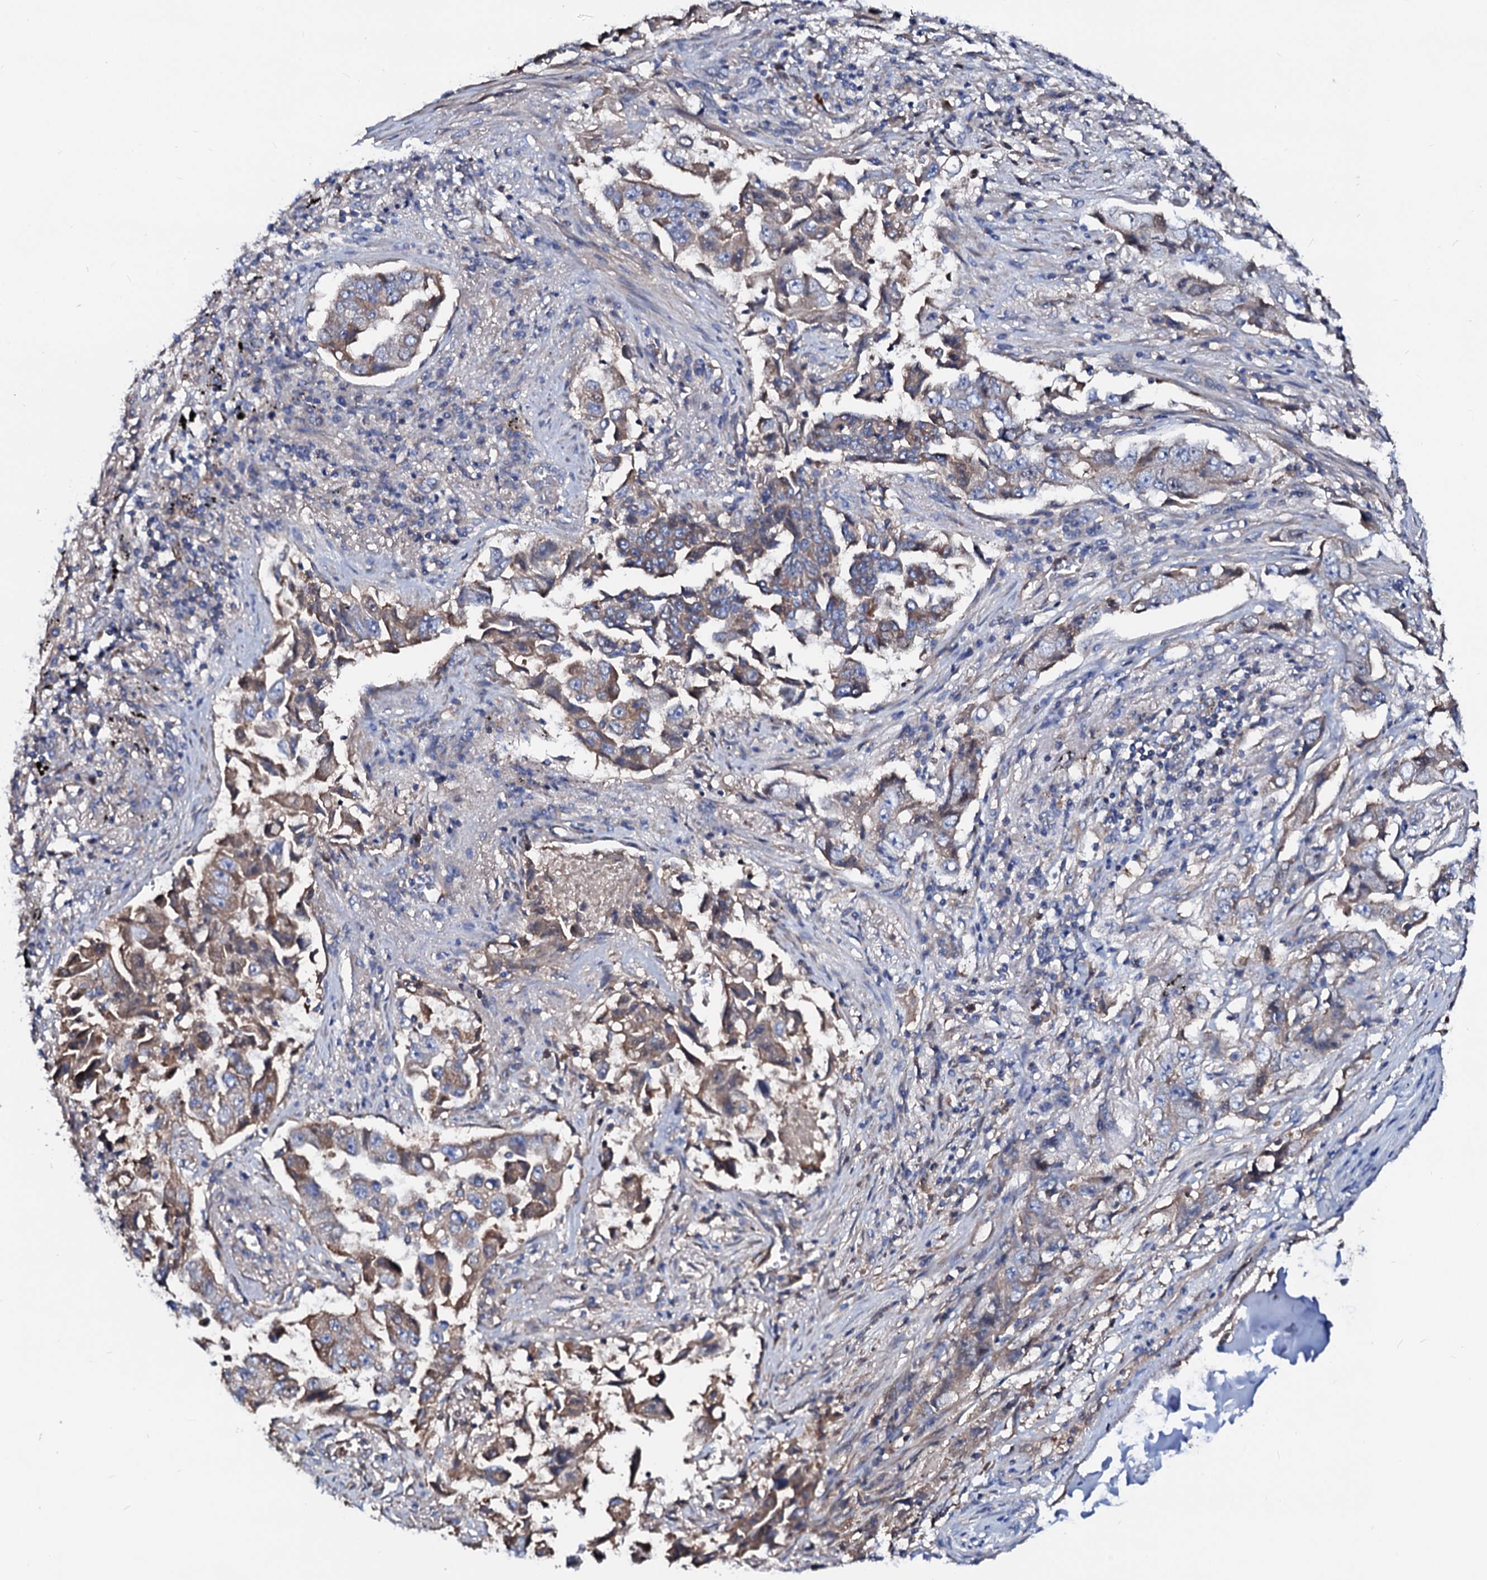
{"staining": {"intensity": "weak", "quantity": ">75%", "location": "cytoplasmic/membranous,nuclear"}, "tissue": "lung cancer", "cell_type": "Tumor cells", "image_type": "cancer", "snomed": [{"axis": "morphology", "description": "Adenocarcinoma, NOS"}, {"axis": "topography", "description": "Lung"}], "caption": "Tumor cells exhibit low levels of weak cytoplasmic/membranous and nuclear expression in about >75% of cells in lung cancer.", "gene": "CSKMT", "patient": {"sex": "female", "age": 51}}